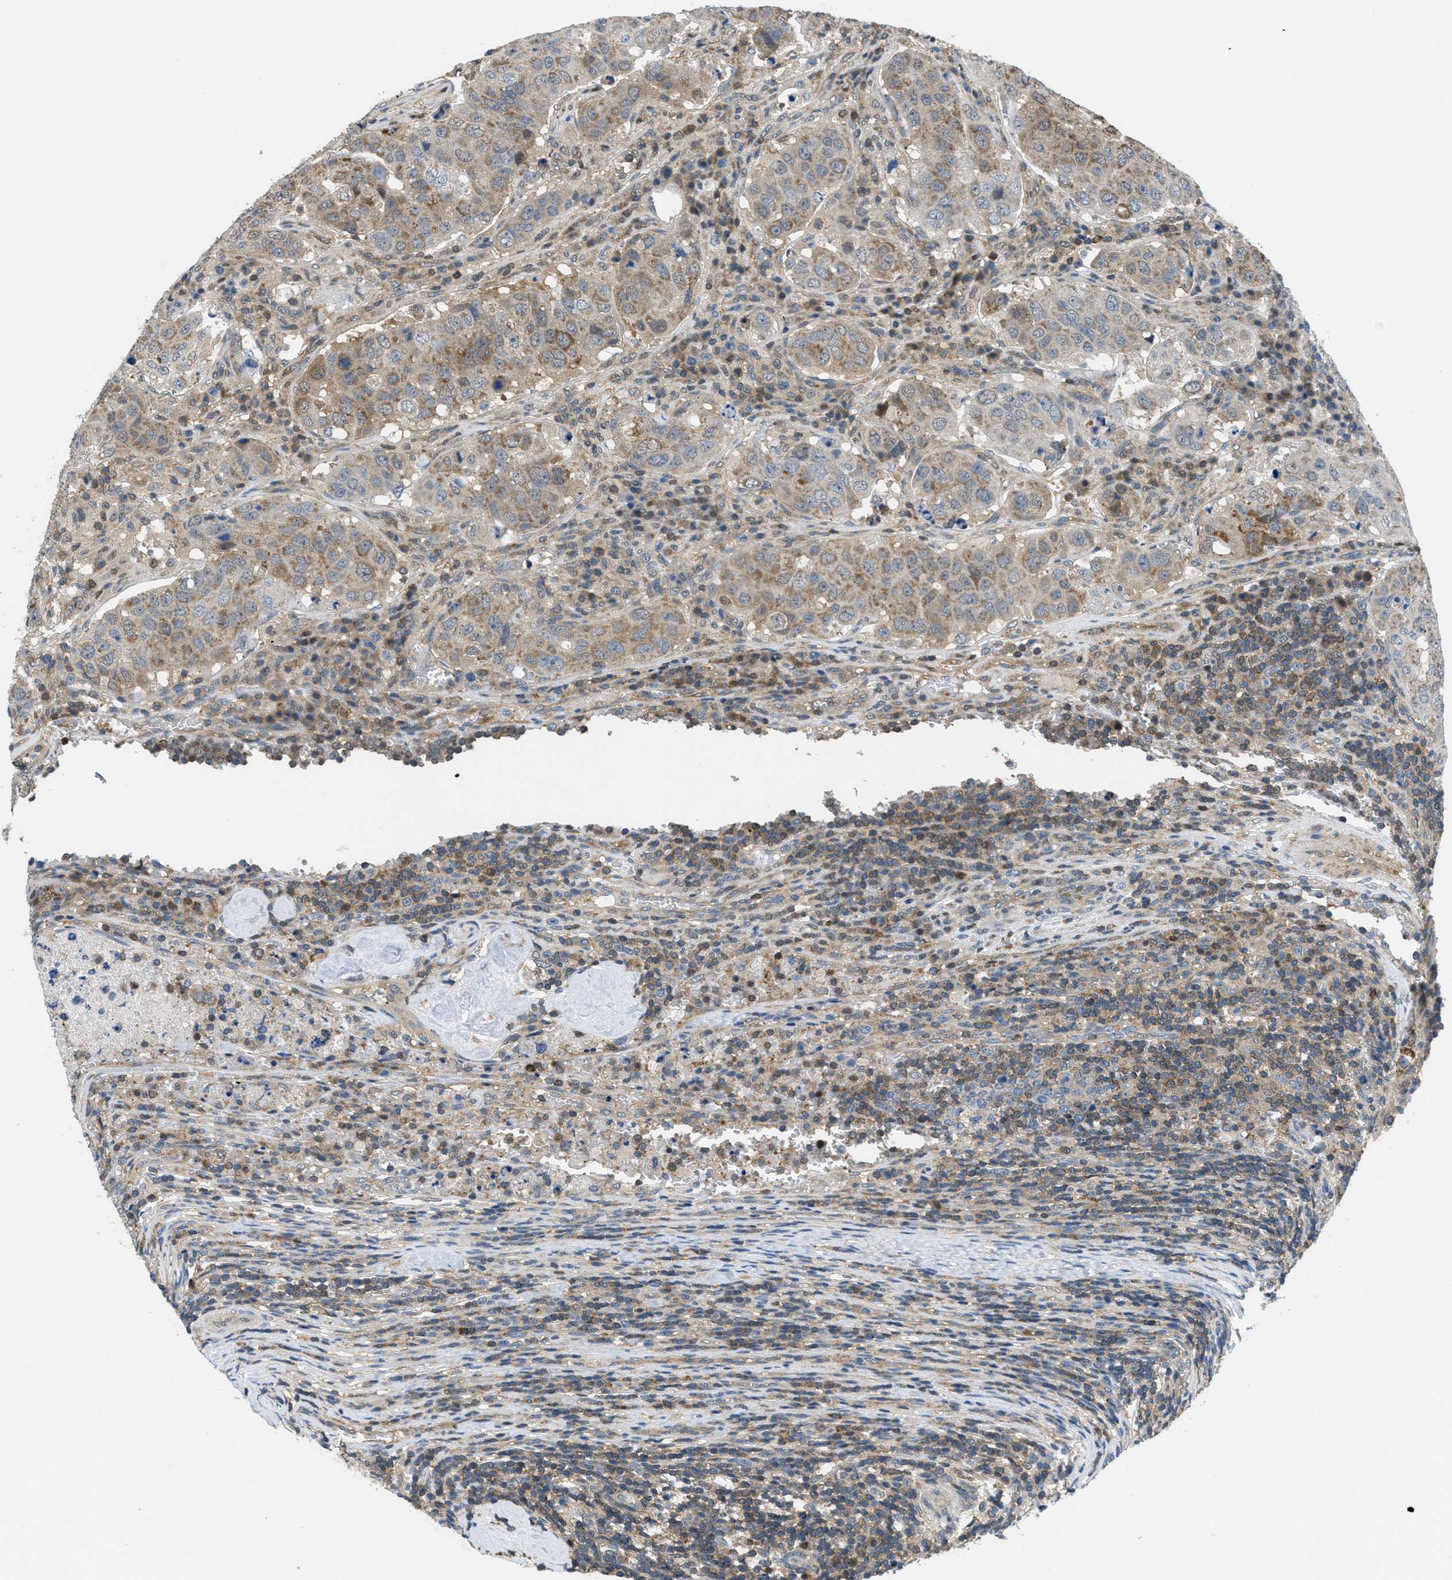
{"staining": {"intensity": "moderate", "quantity": ">75%", "location": "cytoplasmic/membranous"}, "tissue": "urothelial cancer", "cell_type": "Tumor cells", "image_type": "cancer", "snomed": [{"axis": "morphology", "description": "Urothelial carcinoma, High grade"}, {"axis": "topography", "description": "Lymph node"}, {"axis": "topography", "description": "Urinary bladder"}], "caption": "Urothelial carcinoma (high-grade) stained with a protein marker demonstrates moderate staining in tumor cells.", "gene": "PIP5K1C", "patient": {"sex": "male", "age": 51}}